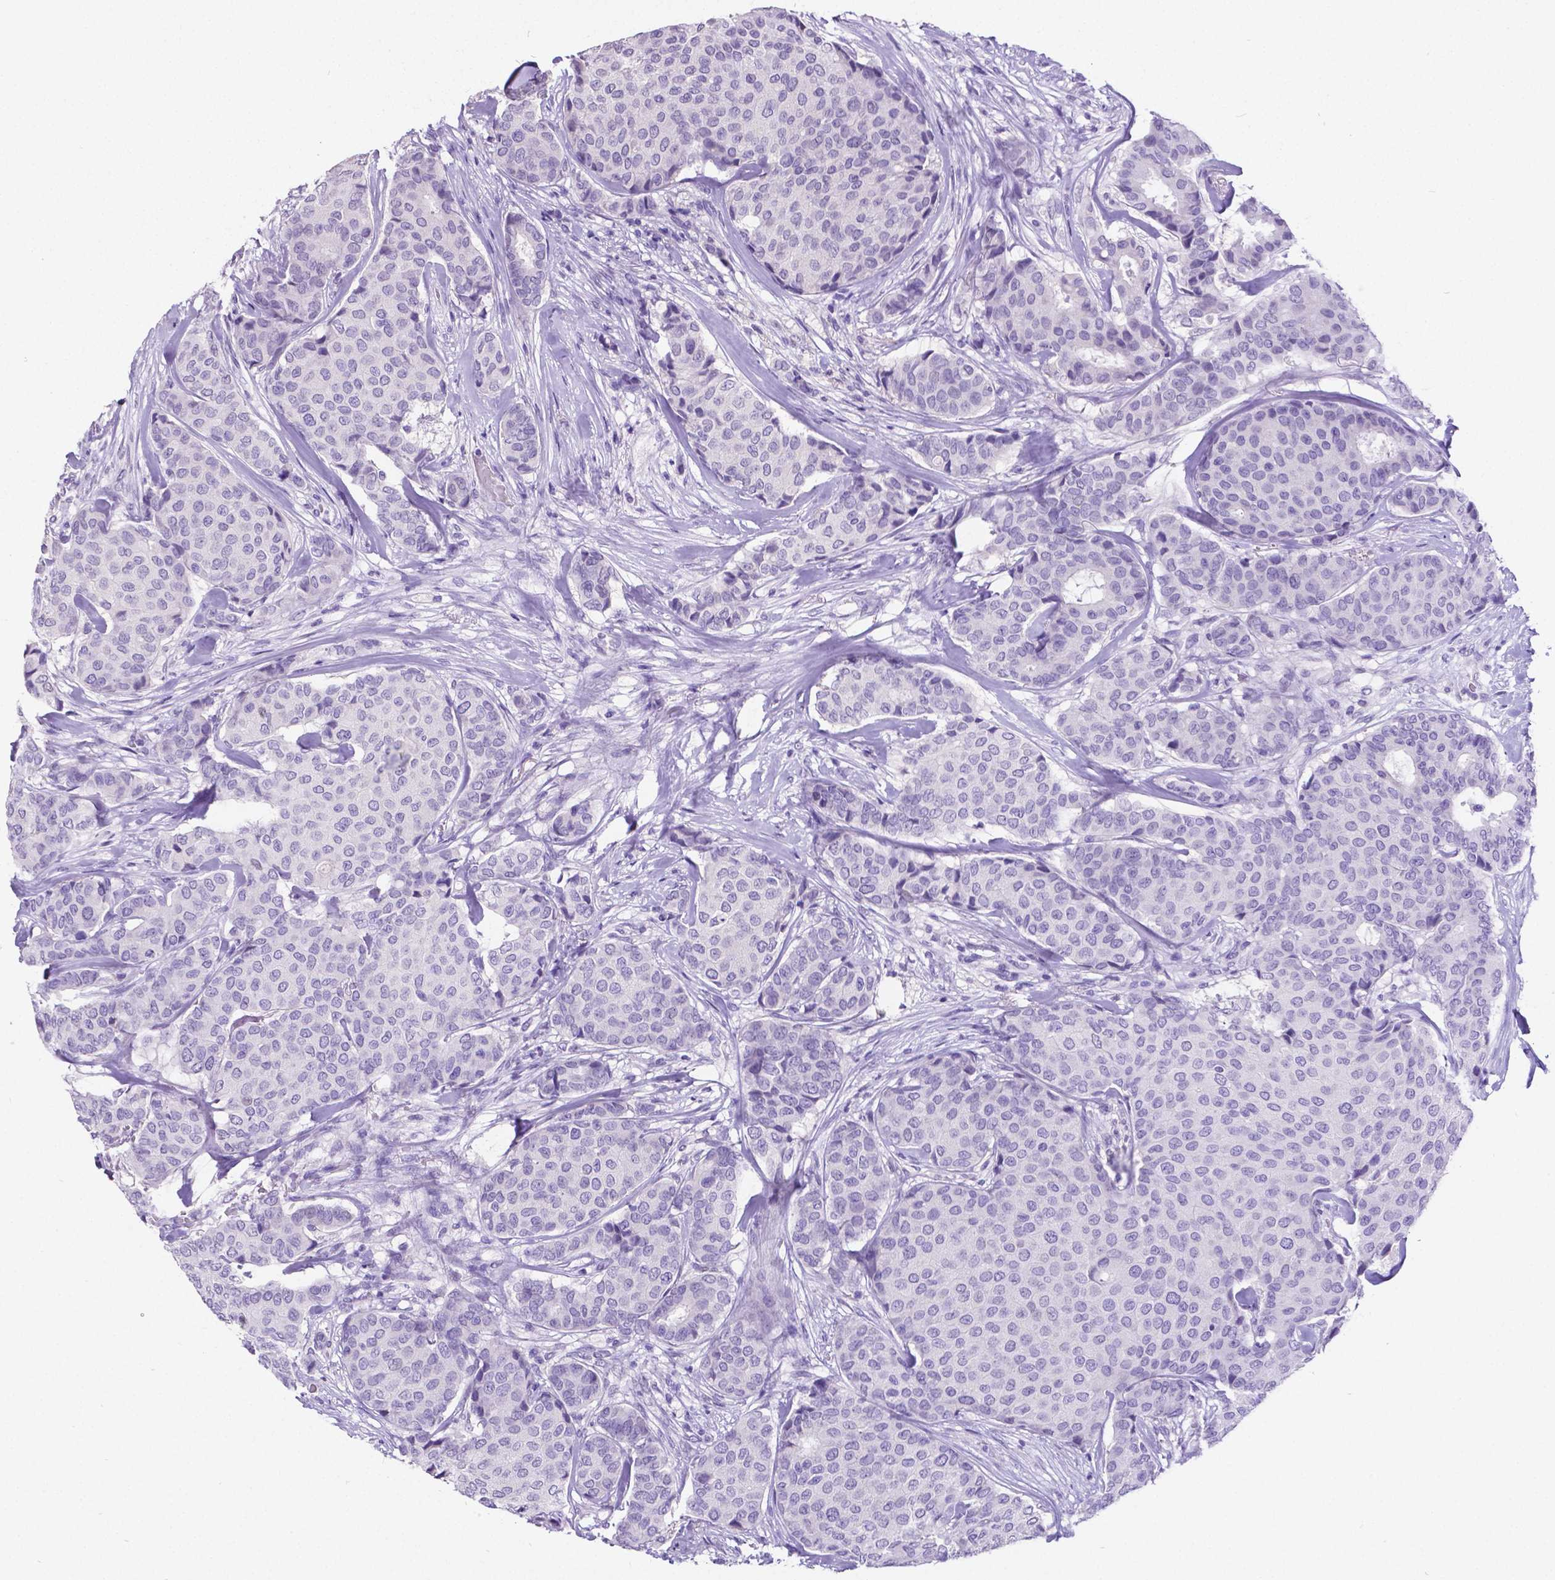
{"staining": {"intensity": "negative", "quantity": "none", "location": "none"}, "tissue": "breast cancer", "cell_type": "Tumor cells", "image_type": "cancer", "snomed": [{"axis": "morphology", "description": "Duct carcinoma"}, {"axis": "topography", "description": "Breast"}], "caption": "This is an immunohistochemistry (IHC) image of breast cancer. There is no positivity in tumor cells.", "gene": "SATB2", "patient": {"sex": "female", "age": 75}}